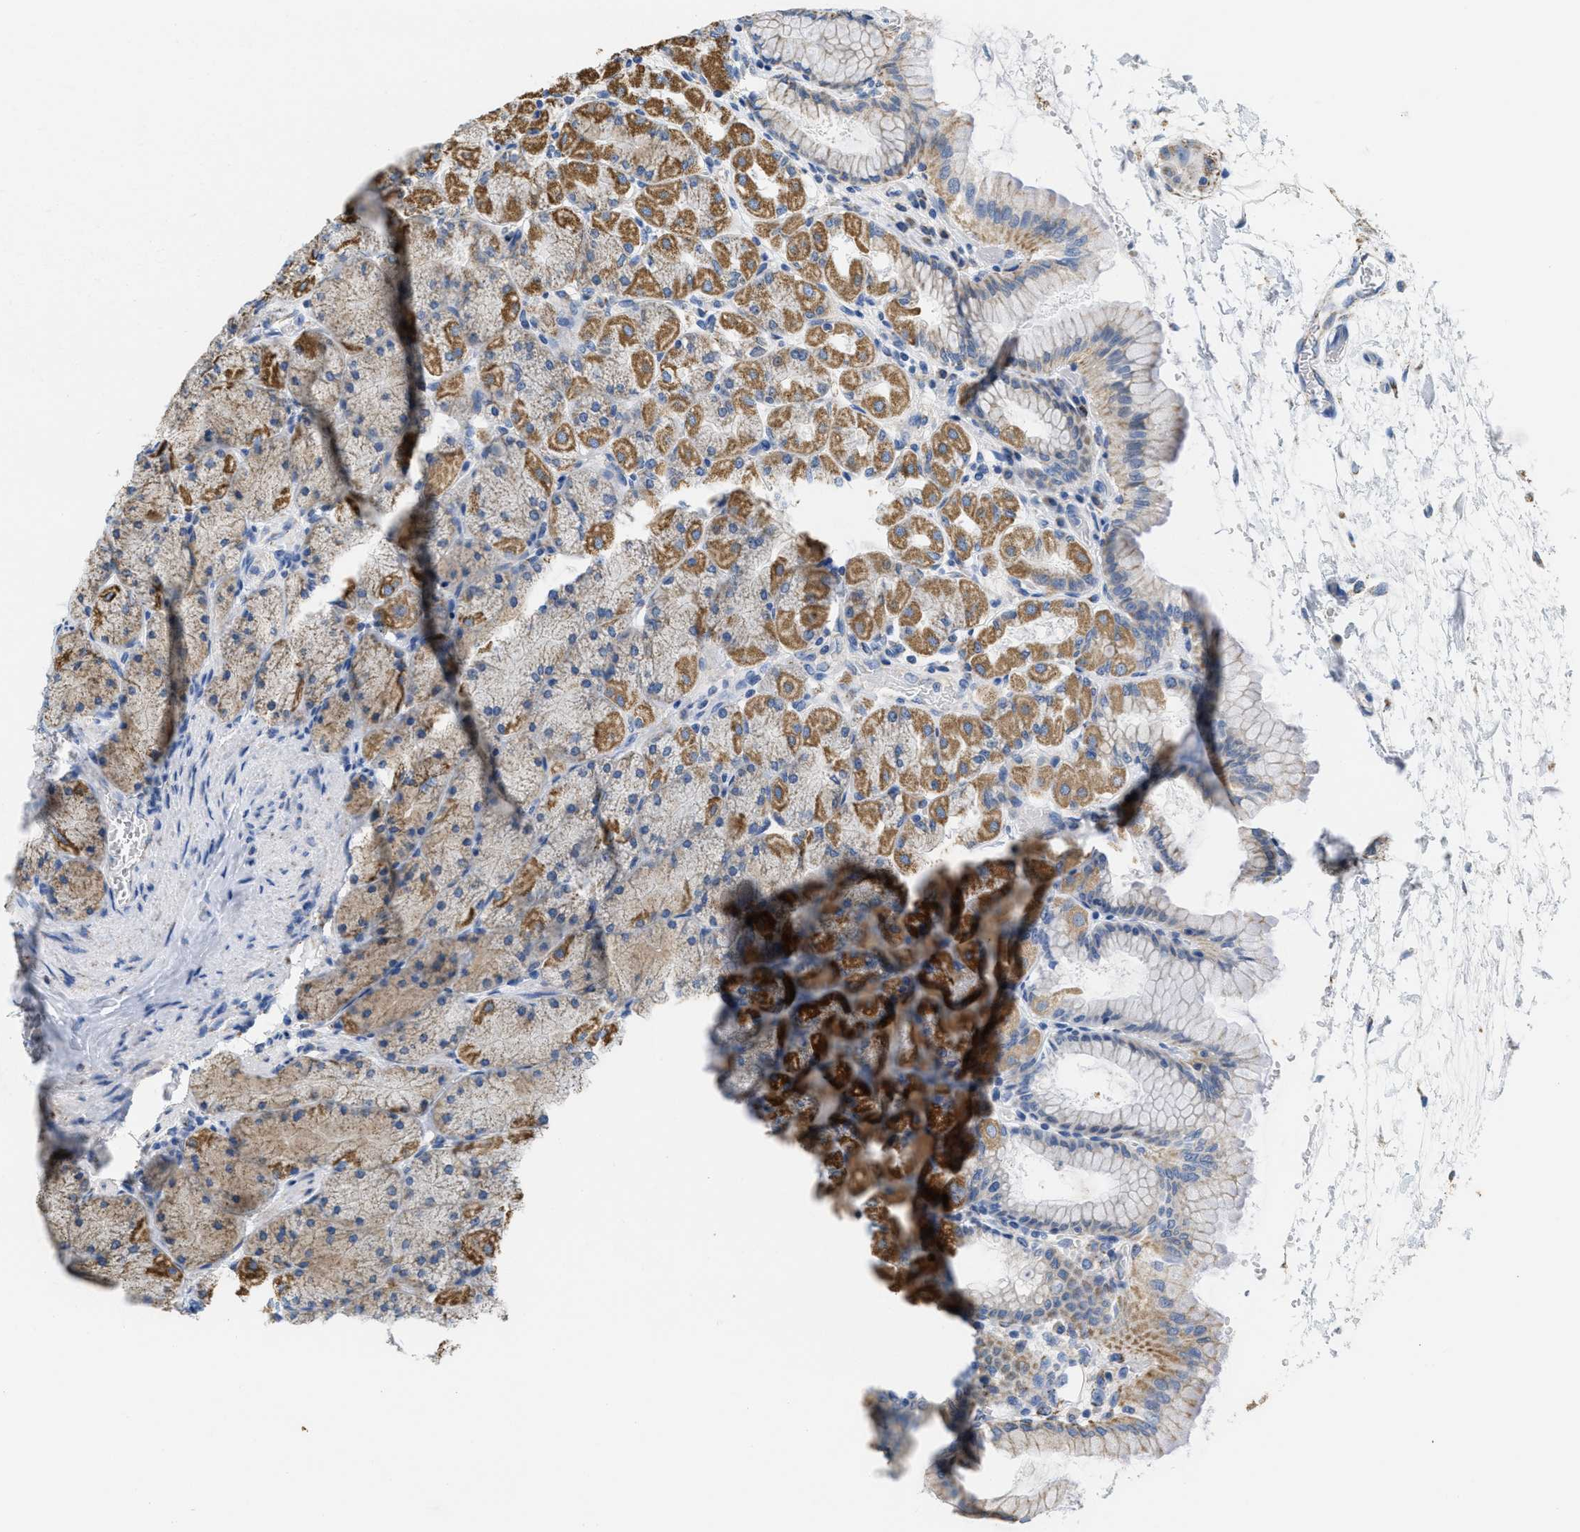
{"staining": {"intensity": "moderate", "quantity": ">75%", "location": "cytoplasmic/membranous"}, "tissue": "stomach", "cell_type": "Glandular cells", "image_type": "normal", "snomed": [{"axis": "morphology", "description": "Normal tissue, NOS"}, {"axis": "topography", "description": "Stomach, upper"}], "caption": "The image reveals immunohistochemical staining of normal stomach. There is moderate cytoplasmic/membranous staining is appreciated in about >75% of glandular cells. The protein is stained brown, and the nuclei are stained in blue (DAB IHC with brightfield microscopy, high magnification).", "gene": "KCNJ5", "patient": {"sex": "female", "age": 56}}